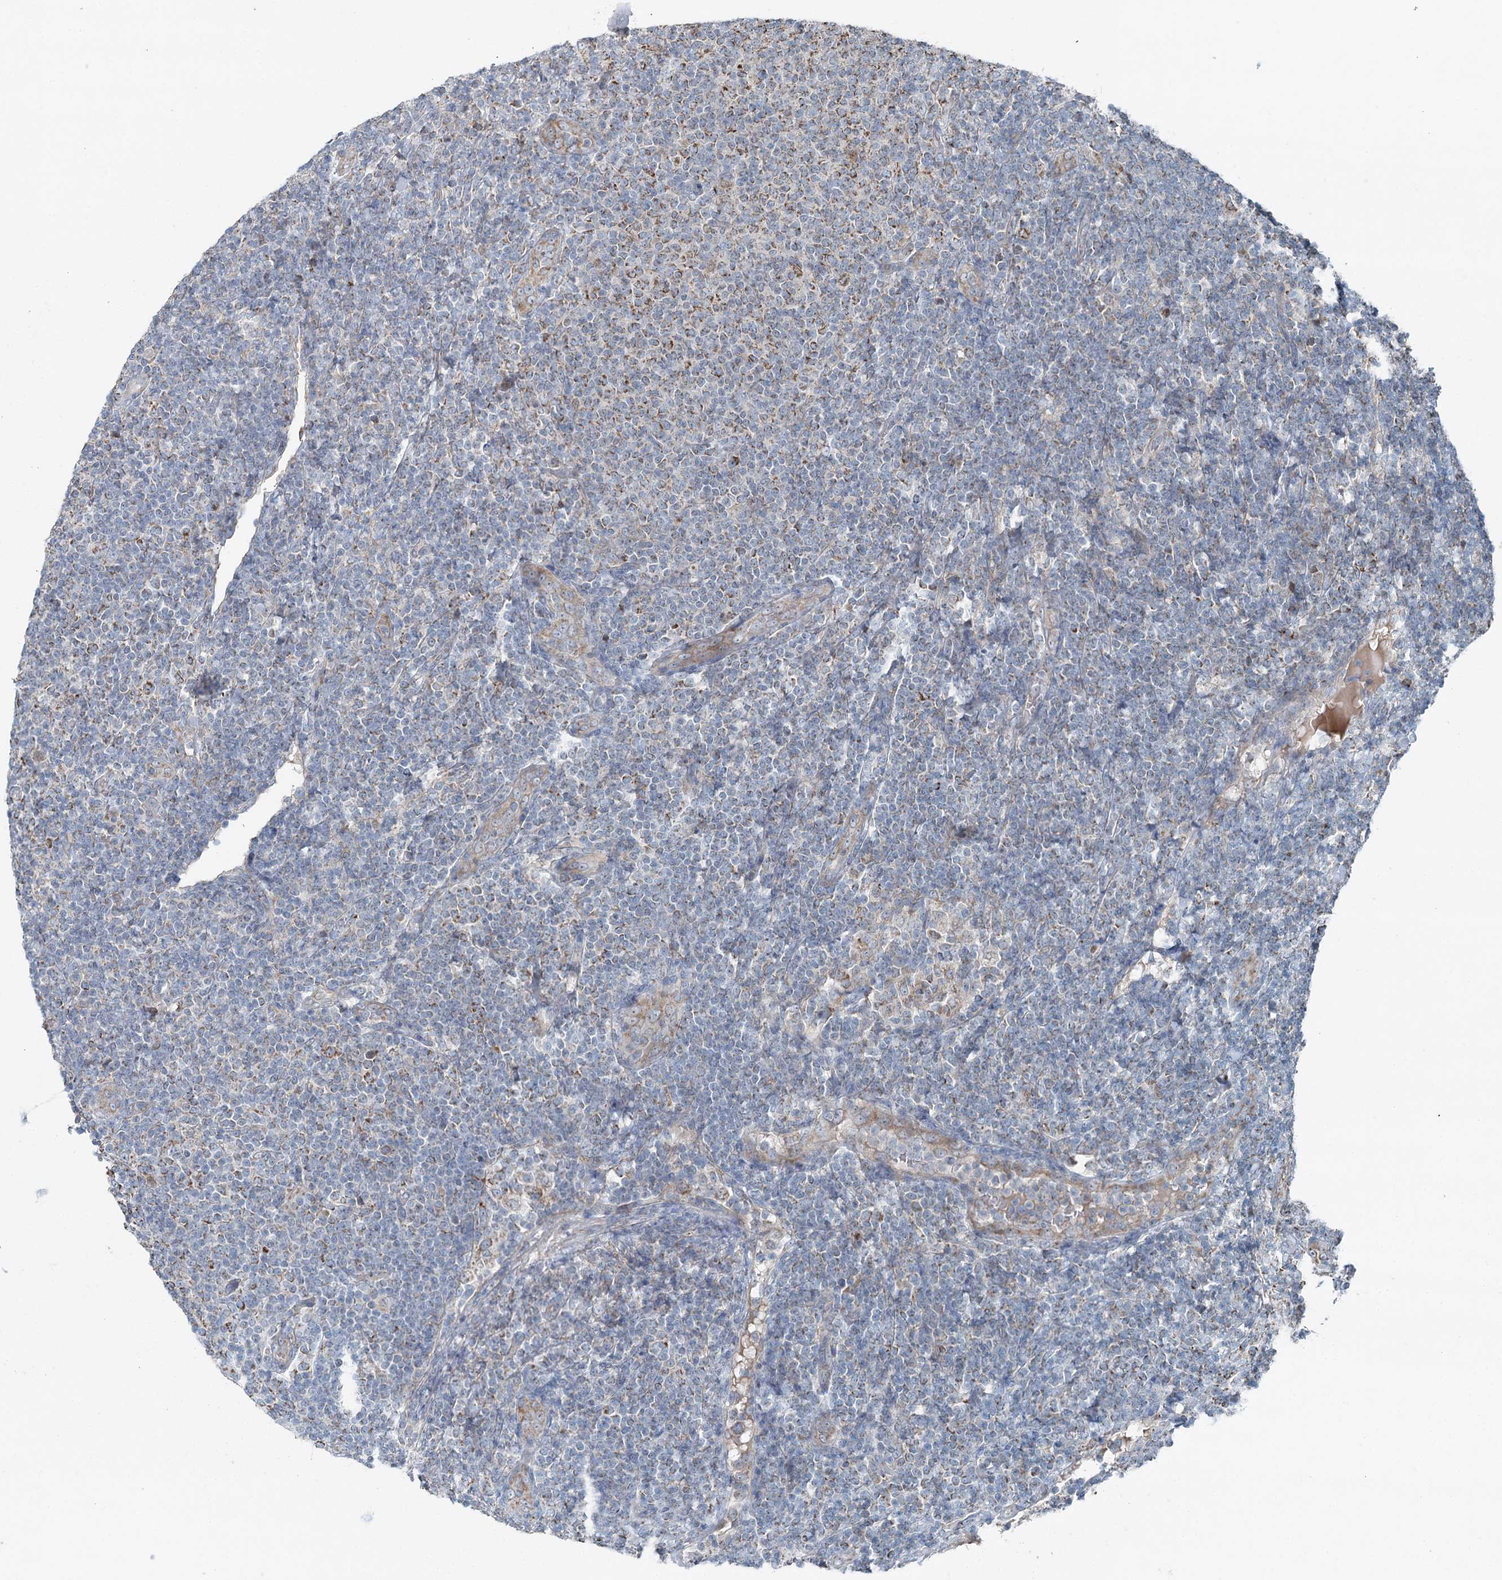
{"staining": {"intensity": "moderate", "quantity": "<25%", "location": "cytoplasmic/membranous"}, "tissue": "lymphoma", "cell_type": "Tumor cells", "image_type": "cancer", "snomed": [{"axis": "morphology", "description": "Malignant lymphoma, non-Hodgkin's type, Low grade"}, {"axis": "topography", "description": "Lymph node"}], "caption": "Immunohistochemistry micrograph of neoplastic tissue: human lymphoma stained using IHC demonstrates low levels of moderate protein expression localized specifically in the cytoplasmic/membranous of tumor cells, appearing as a cytoplasmic/membranous brown color.", "gene": "CHCHD5", "patient": {"sex": "male", "age": 66}}